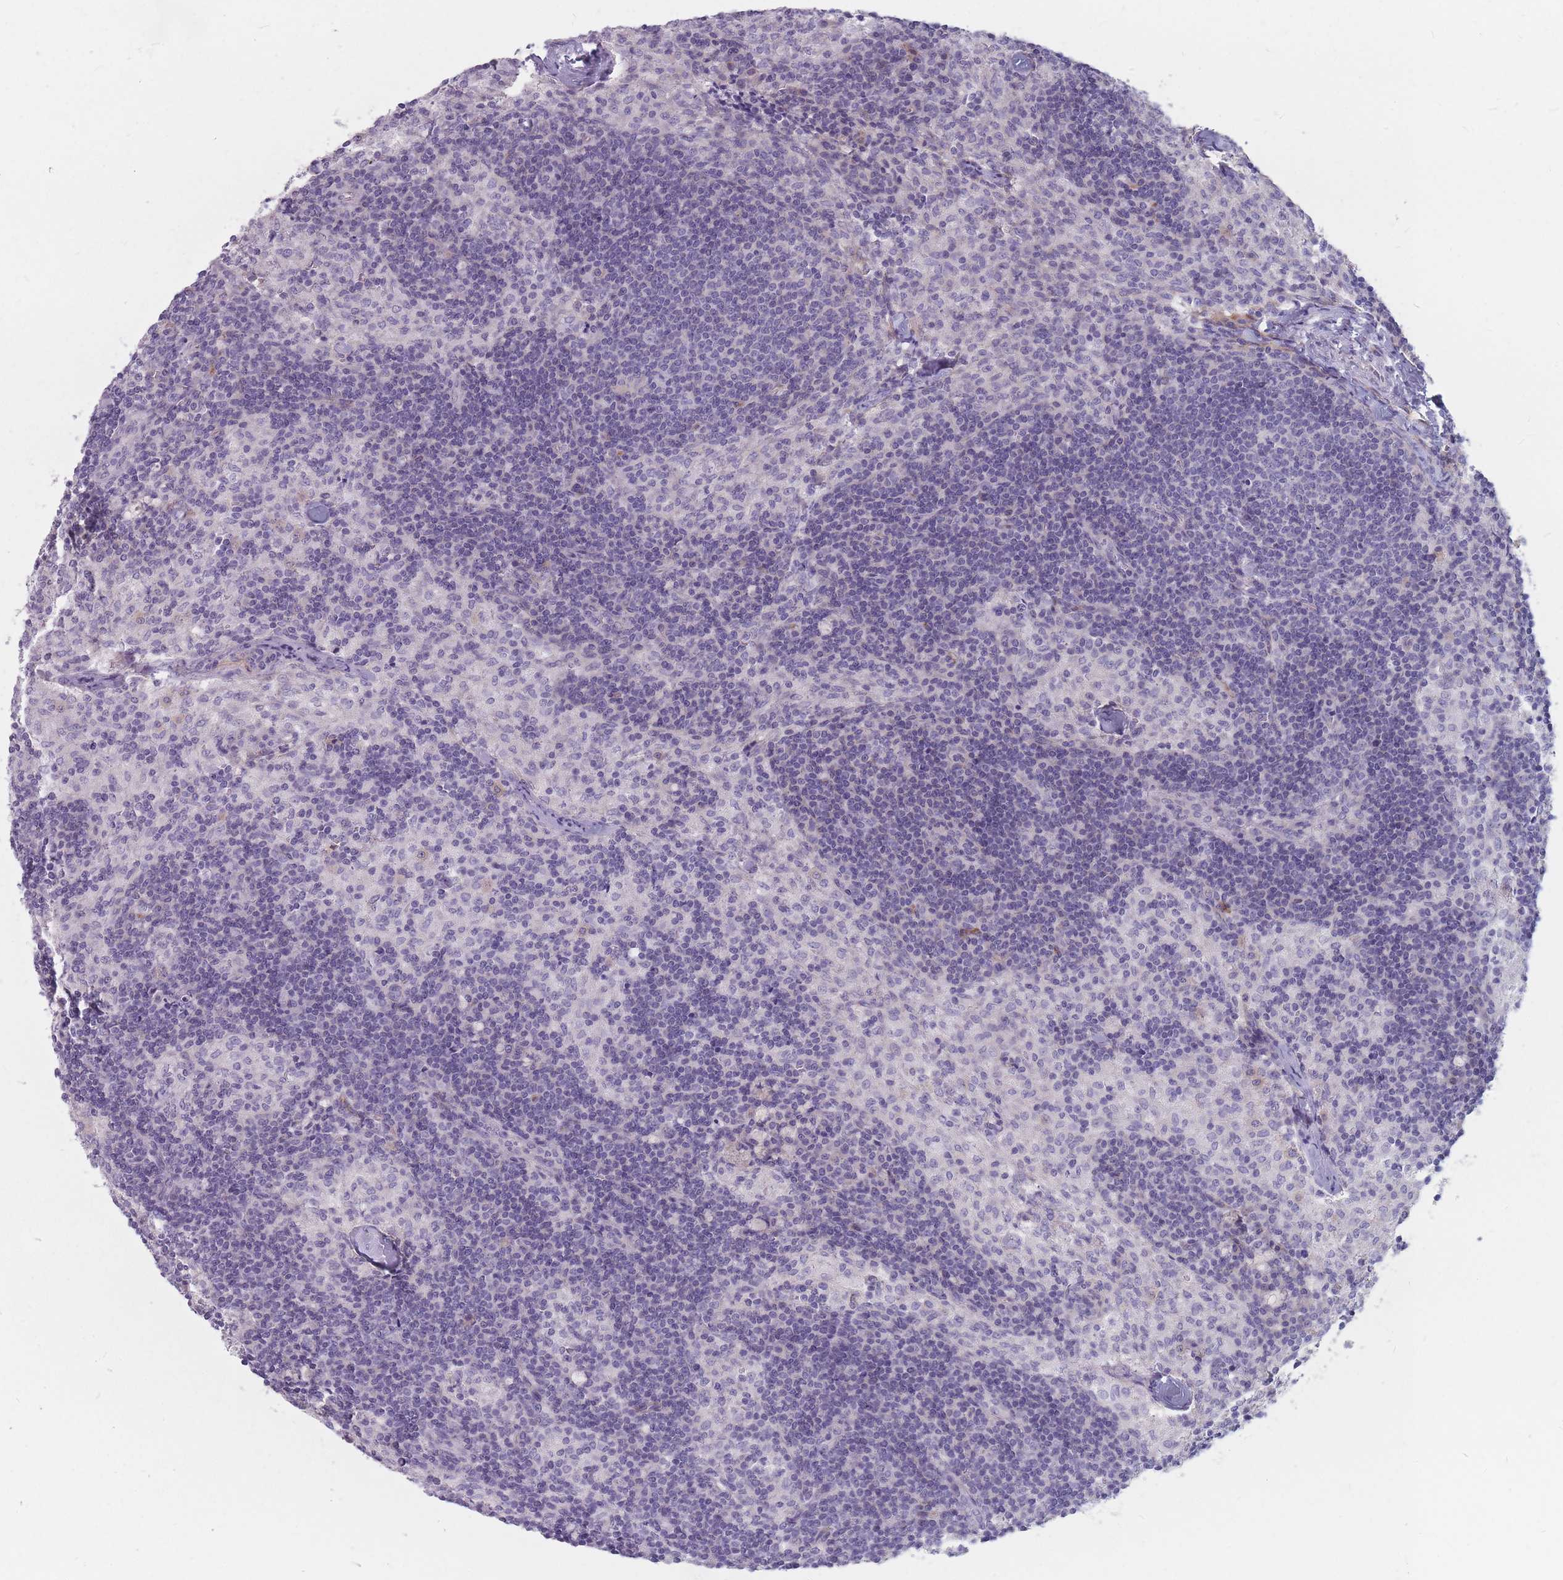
{"staining": {"intensity": "negative", "quantity": "none", "location": "none"}, "tissue": "lymph node", "cell_type": "Germinal center cells", "image_type": "normal", "snomed": [{"axis": "morphology", "description": "Normal tissue, NOS"}, {"axis": "topography", "description": "Lymph node"}], "caption": "Protein analysis of normal lymph node reveals no significant staining in germinal center cells.", "gene": "PLPP1", "patient": {"sex": "female", "age": 42}}